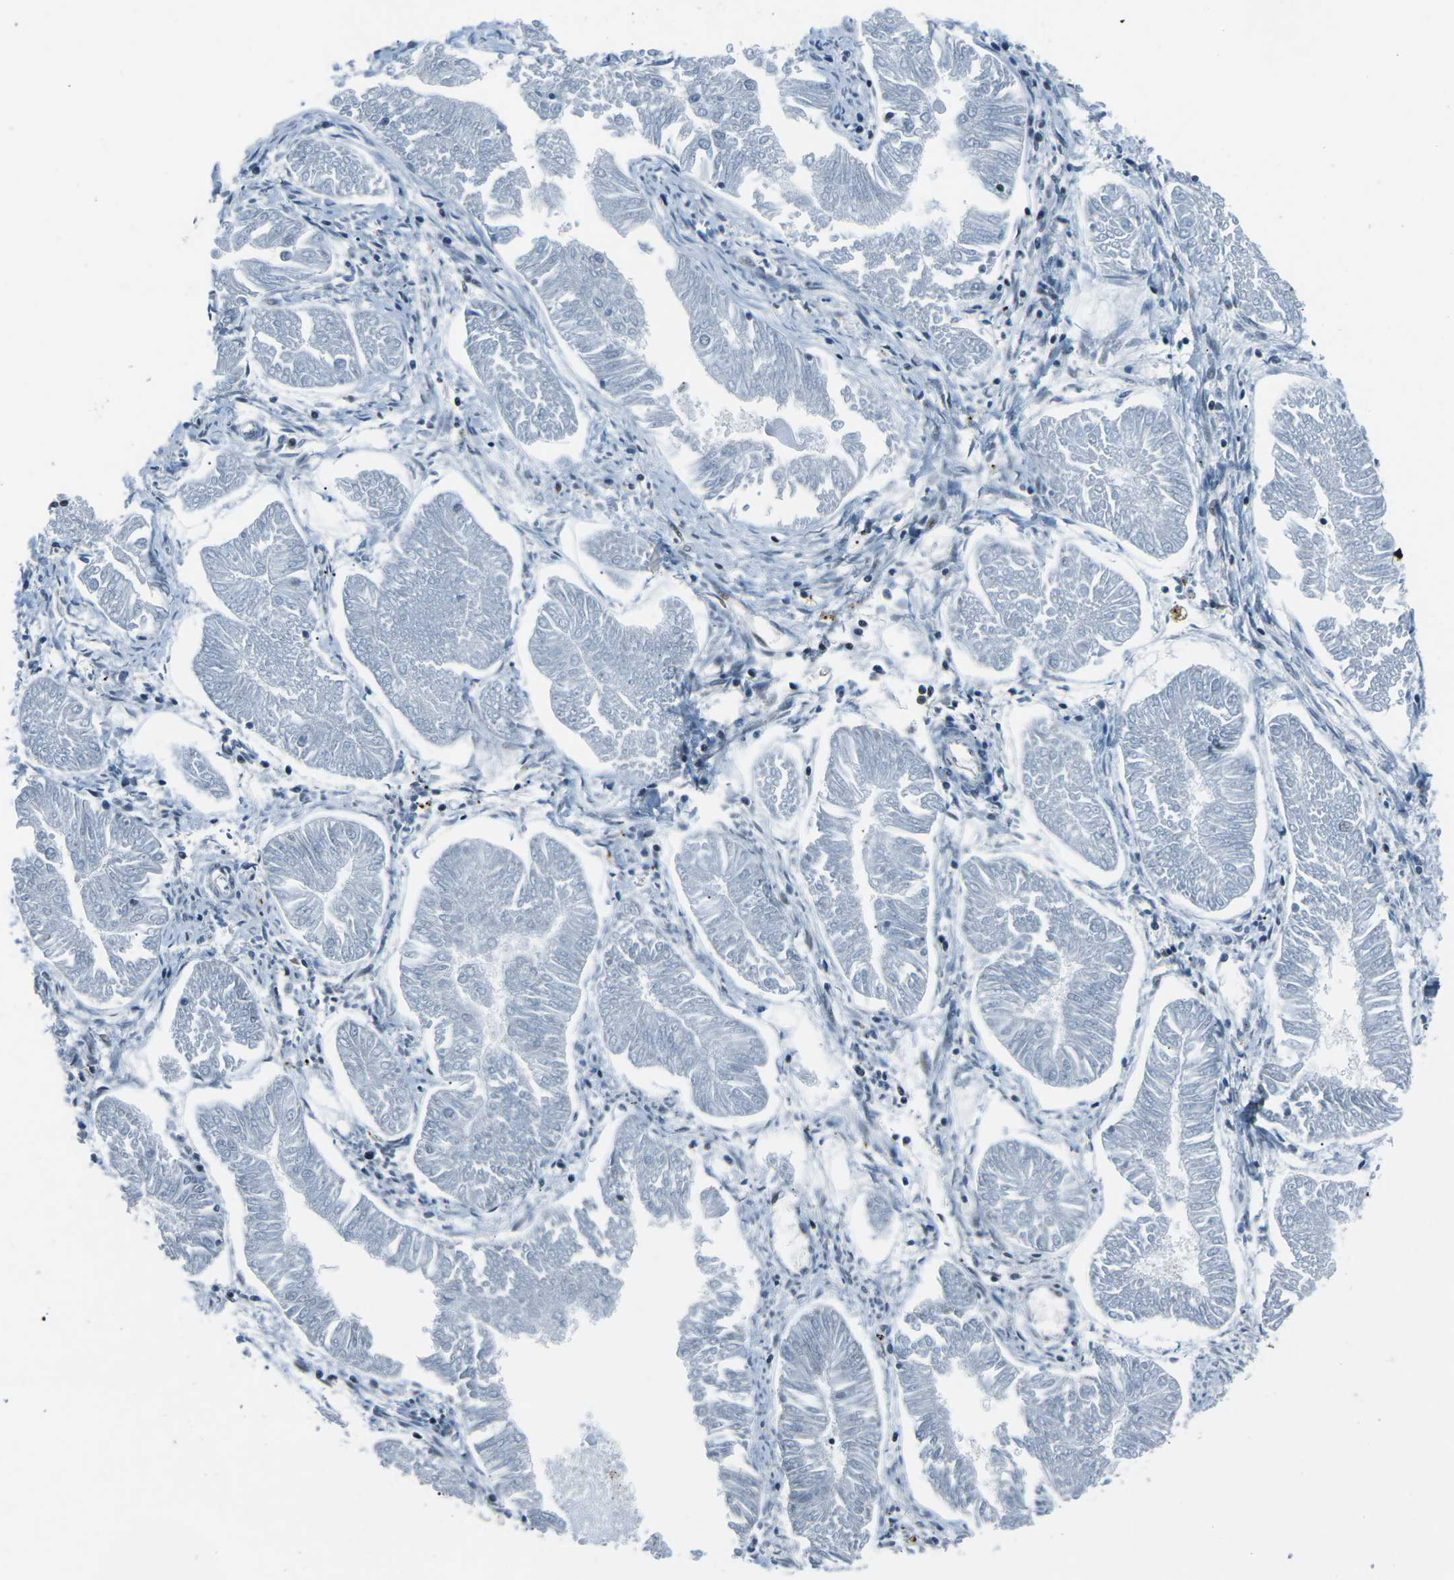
{"staining": {"intensity": "negative", "quantity": "none", "location": "none"}, "tissue": "endometrial cancer", "cell_type": "Tumor cells", "image_type": "cancer", "snomed": [{"axis": "morphology", "description": "Adenocarcinoma, NOS"}, {"axis": "topography", "description": "Endometrium"}], "caption": "Immunohistochemistry (IHC) image of adenocarcinoma (endometrial) stained for a protein (brown), which reveals no staining in tumor cells. Nuclei are stained in blue.", "gene": "RBL2", "patient": {"sex": "female", "age": 53}}